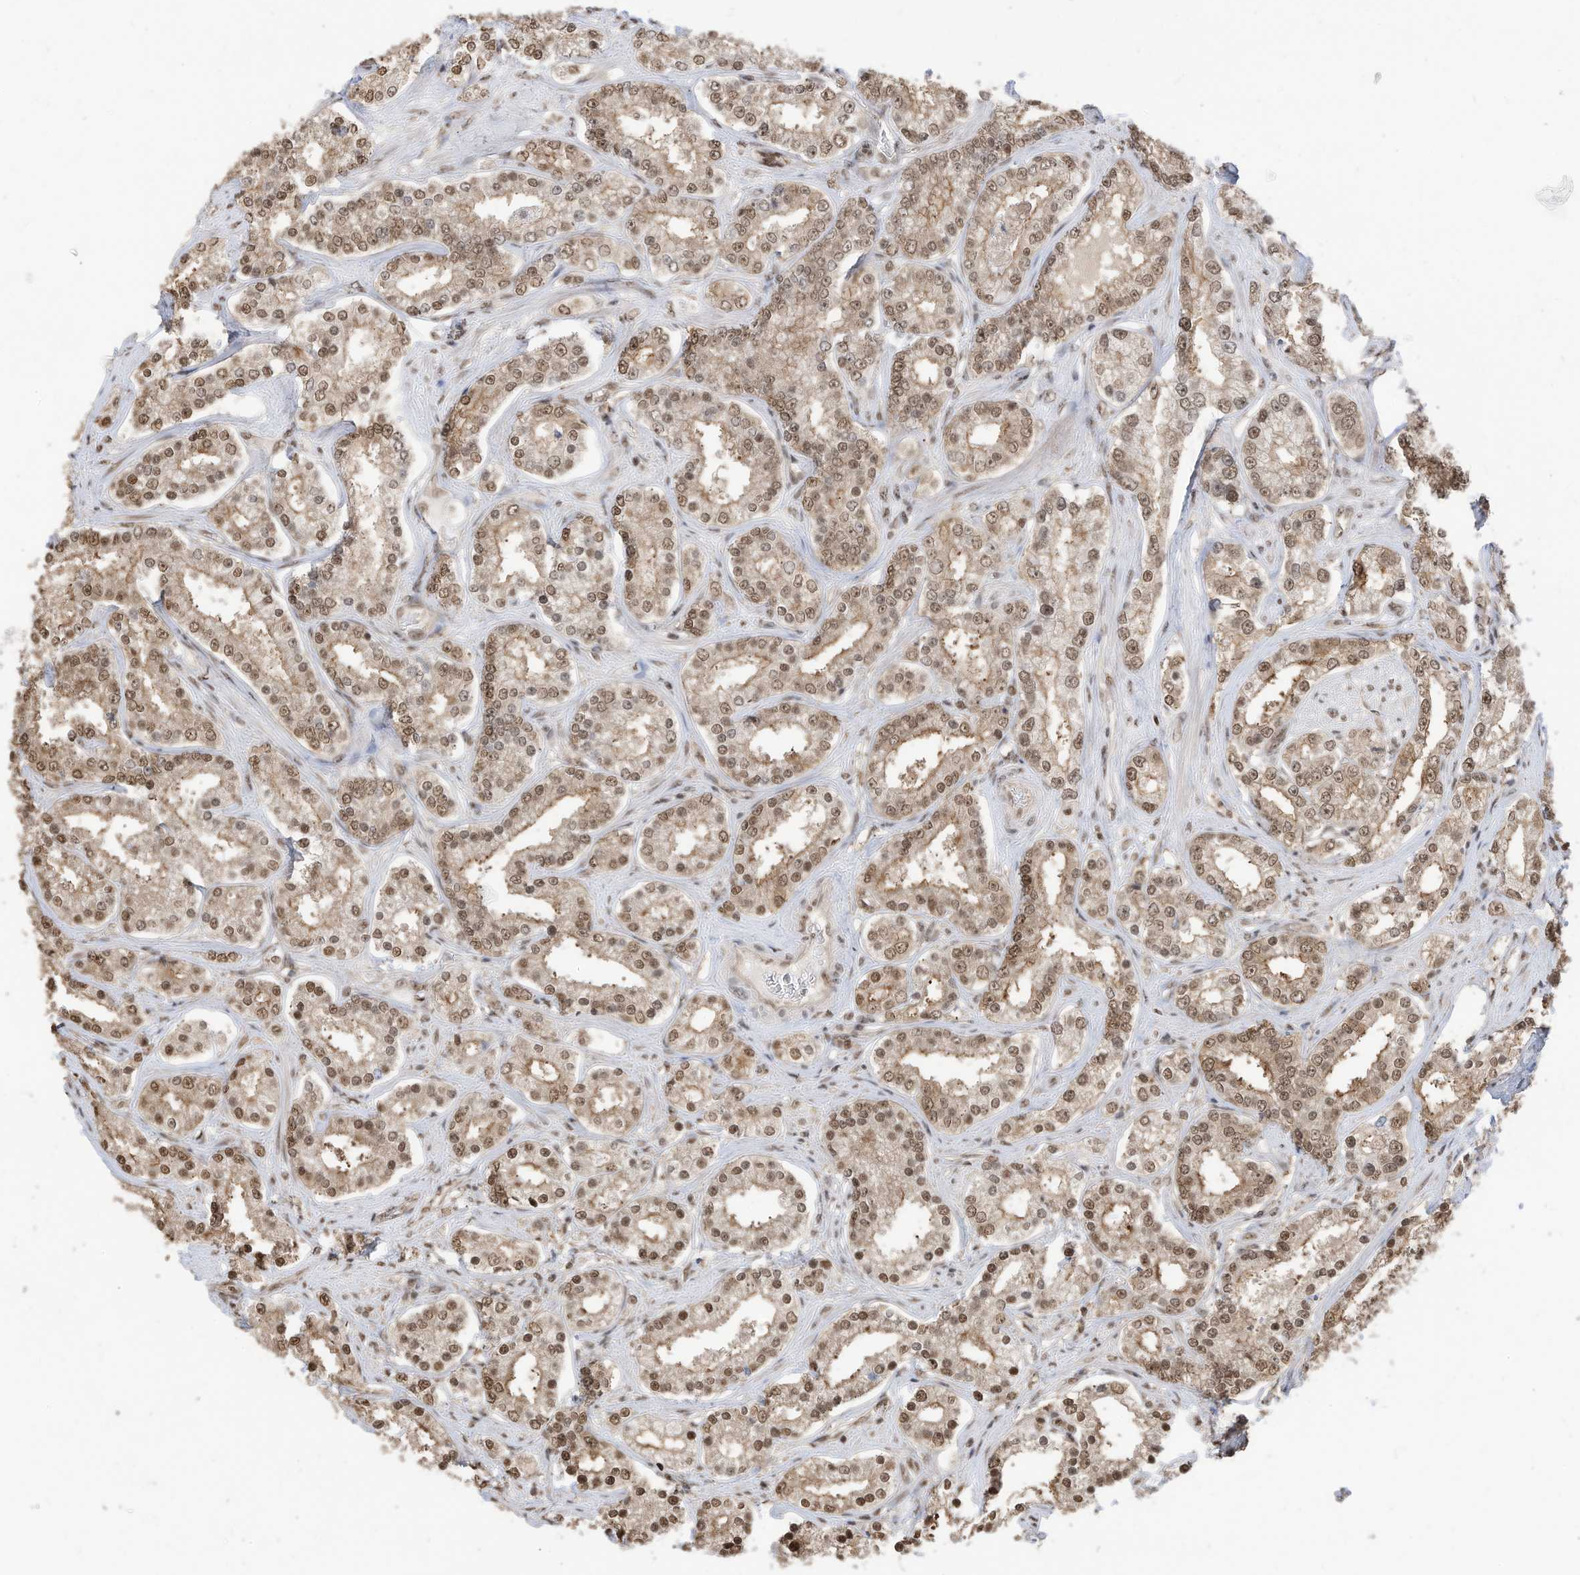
{"staining": {"intensity": "moderate", "quantity": ">75%", "location": "nuclear"}, "tissue": "prostate cancer", "cell_type": "Tumor cells", "image_type": "cancer", "snomed": [{"axis": "morphology", "description": "Normal tissue, NOS"}, {"axis": "morphology", "description": "Adenocarcinoma, High grade"}, {"axis": "topography", "description": "Prostate"}], "caption": "Protein staining of prostate adenocarcinoma (high-grade) tissue shows moderate nuclear positivity in about >75% of tumor cells.", "gene": "ZNF195", "patient": {"sex": "male", "age": 83}}